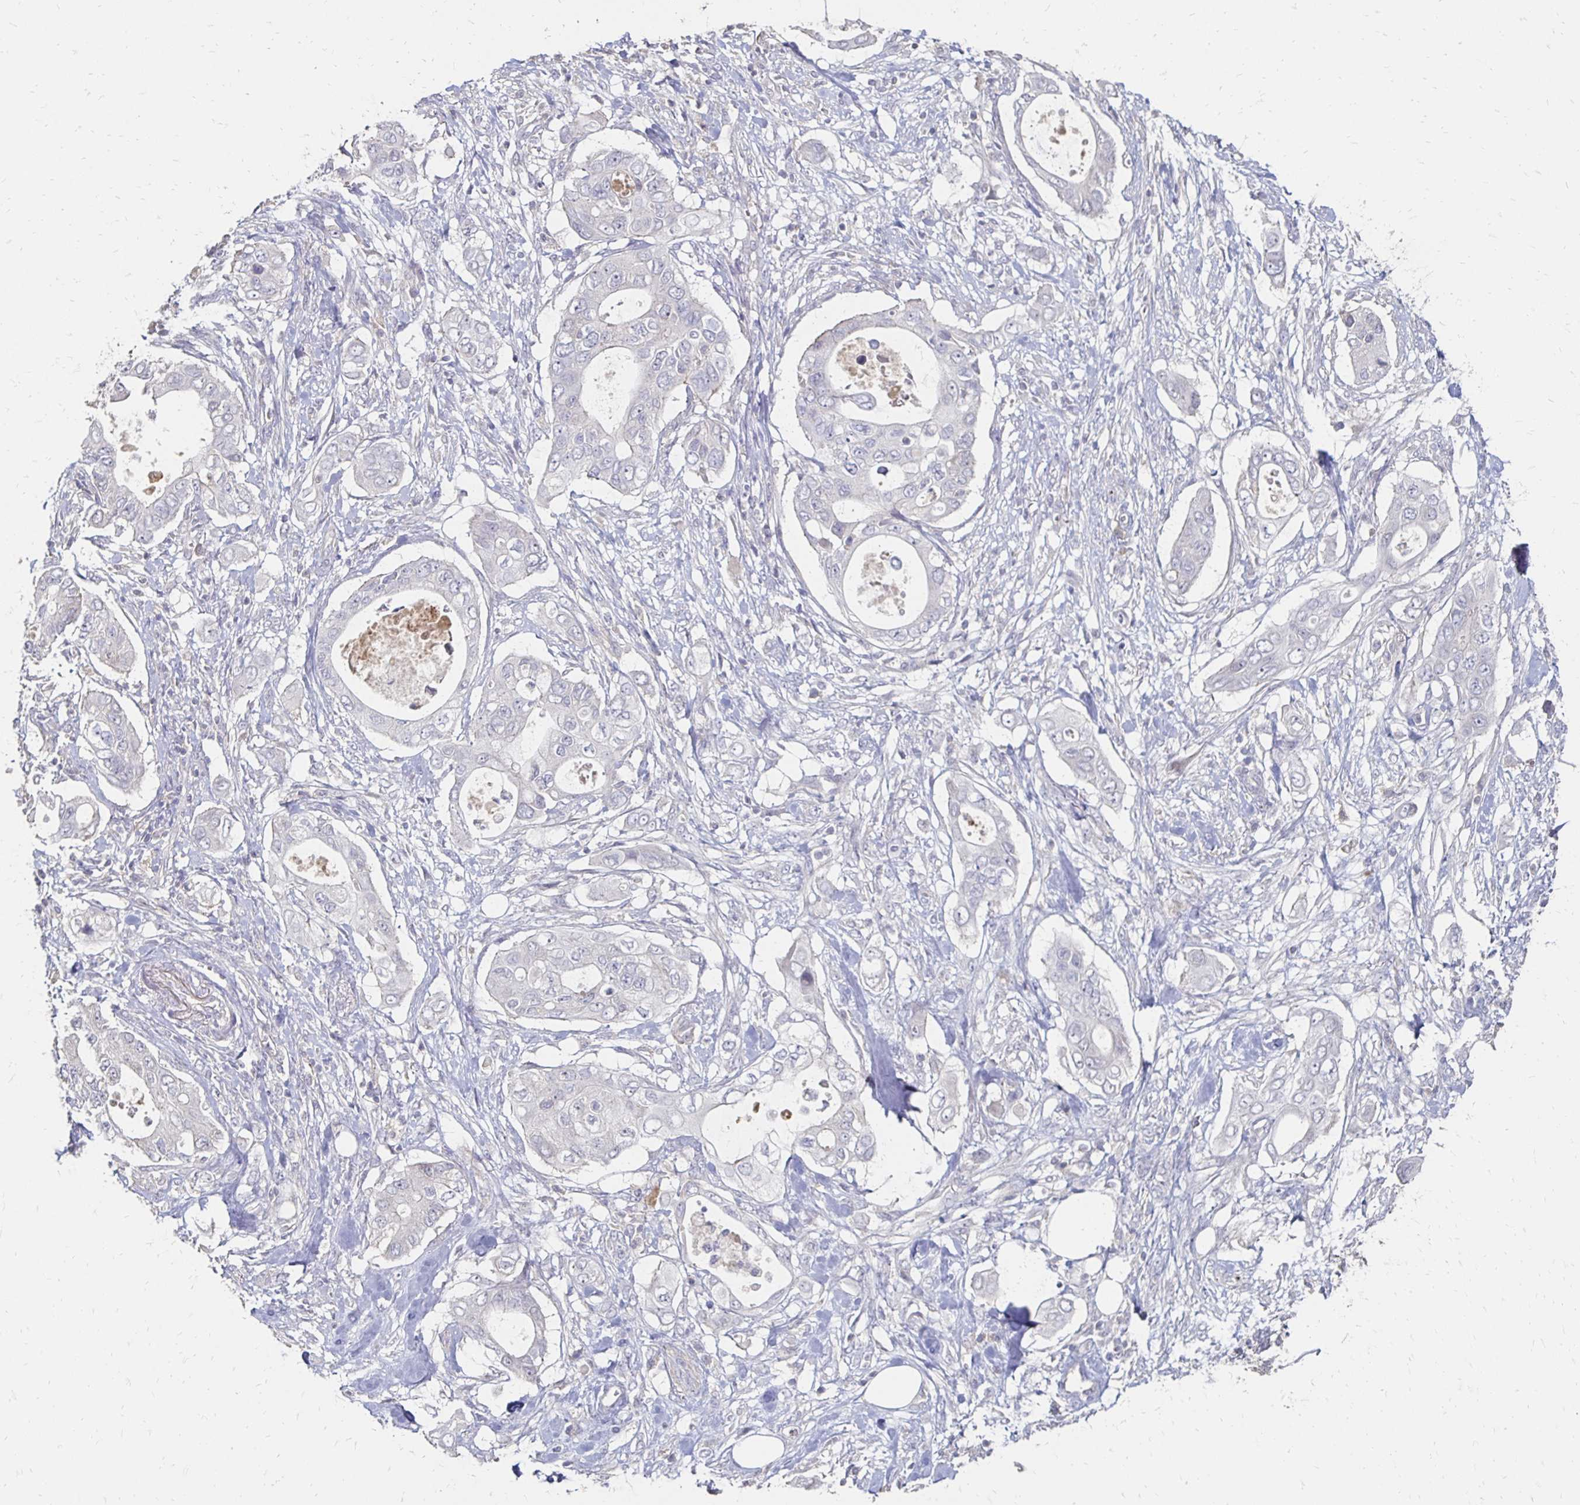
{"staining": {"intensity": "negative", "quantity": "none", "location": "none"}, "tissue": "pancreatic cancer", "cell_type": "Tumor cells", "image_type": "cancer", "snomed": [{"axis": "morphology", "description": "Adenocarcinoma, NOS"}, {"axis": "topography", "description": "Pancreas"}], "caption": "Tumor cells show no significant positivity in pancreatic adenocarcinoma. (DAB immunohistochemistry visualized using brightfield microscopy, high magnification).", "gene": "ZNF727", "patient": {"sex": "female", "age": 63}}